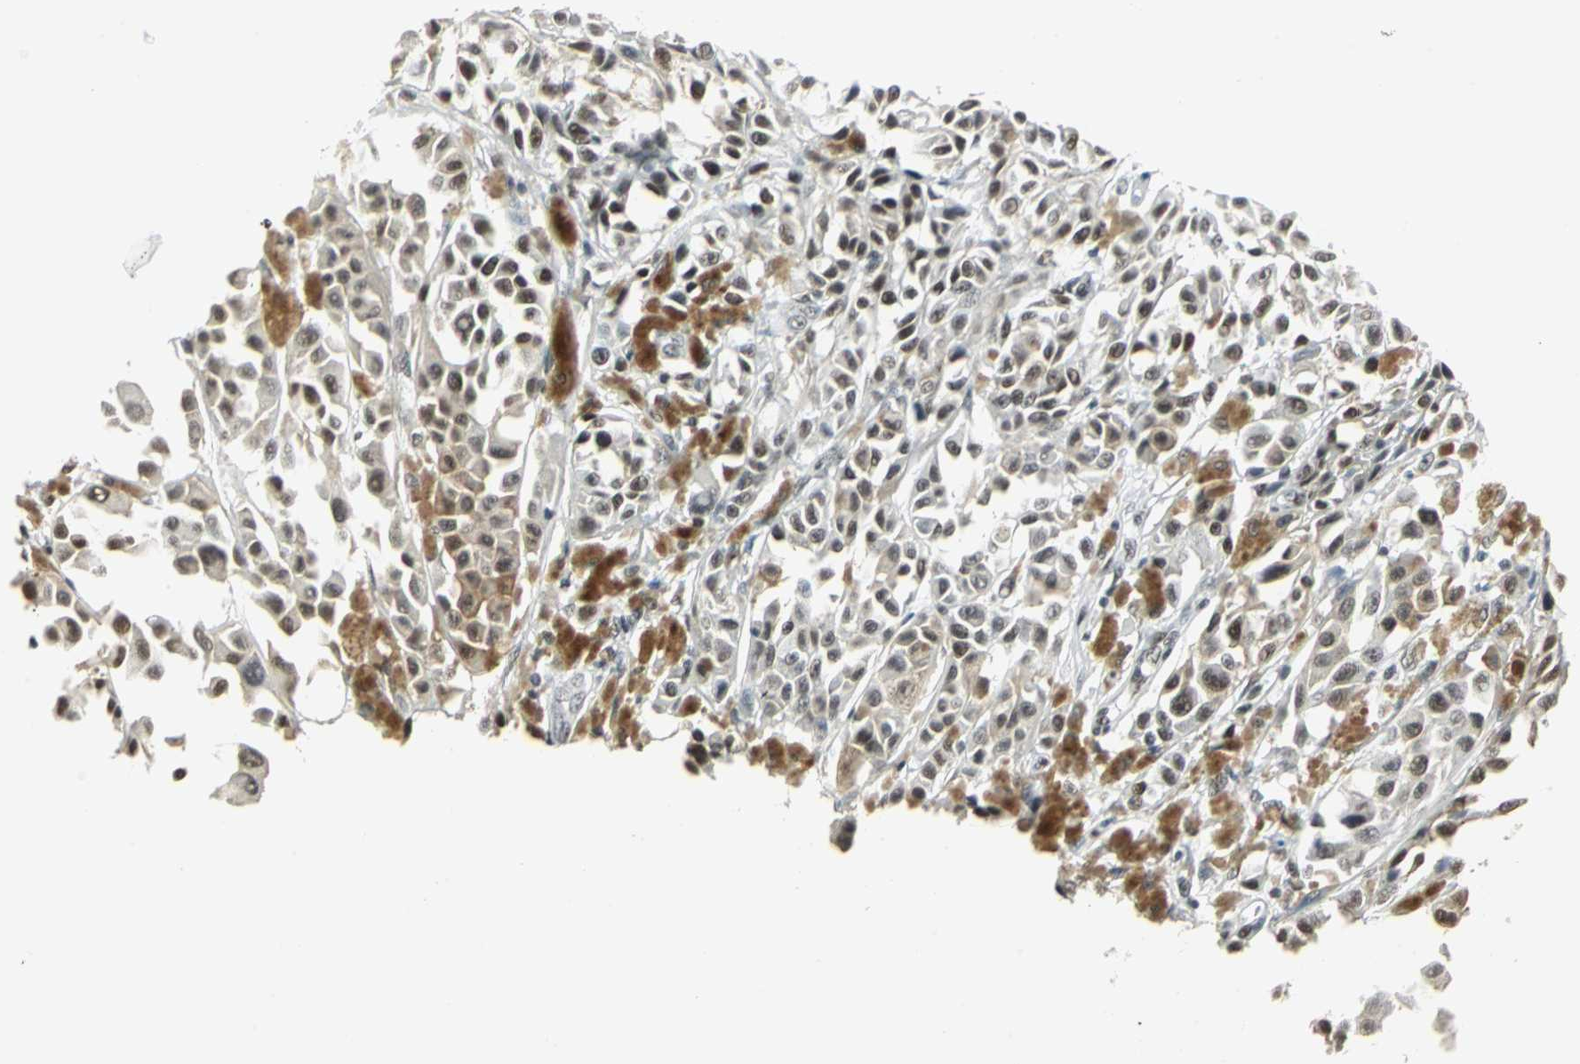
{"staining": {"intensity": "moderate", "quantity": ">75%", "location": "cytoplasmic/membranous,nuclear"}, "tissue": "melanoma", "cell_type": "Tumor cells", "image_type": "cancer", "snomed": [{"axis": "morphology", "description": "Malignant melanoma, NOS"}, {"axis": "topography", "description": "Skin"}], "caption": "IHC micrograph of melanoma stained for a protein (brown), which demonstrates medium levels of moderate cytoplasmic/membranous and nuclear expression in approximately >75% of tumor cells.", "gene": "ADNP", "patient": {"sex": "female", "age": 38}}